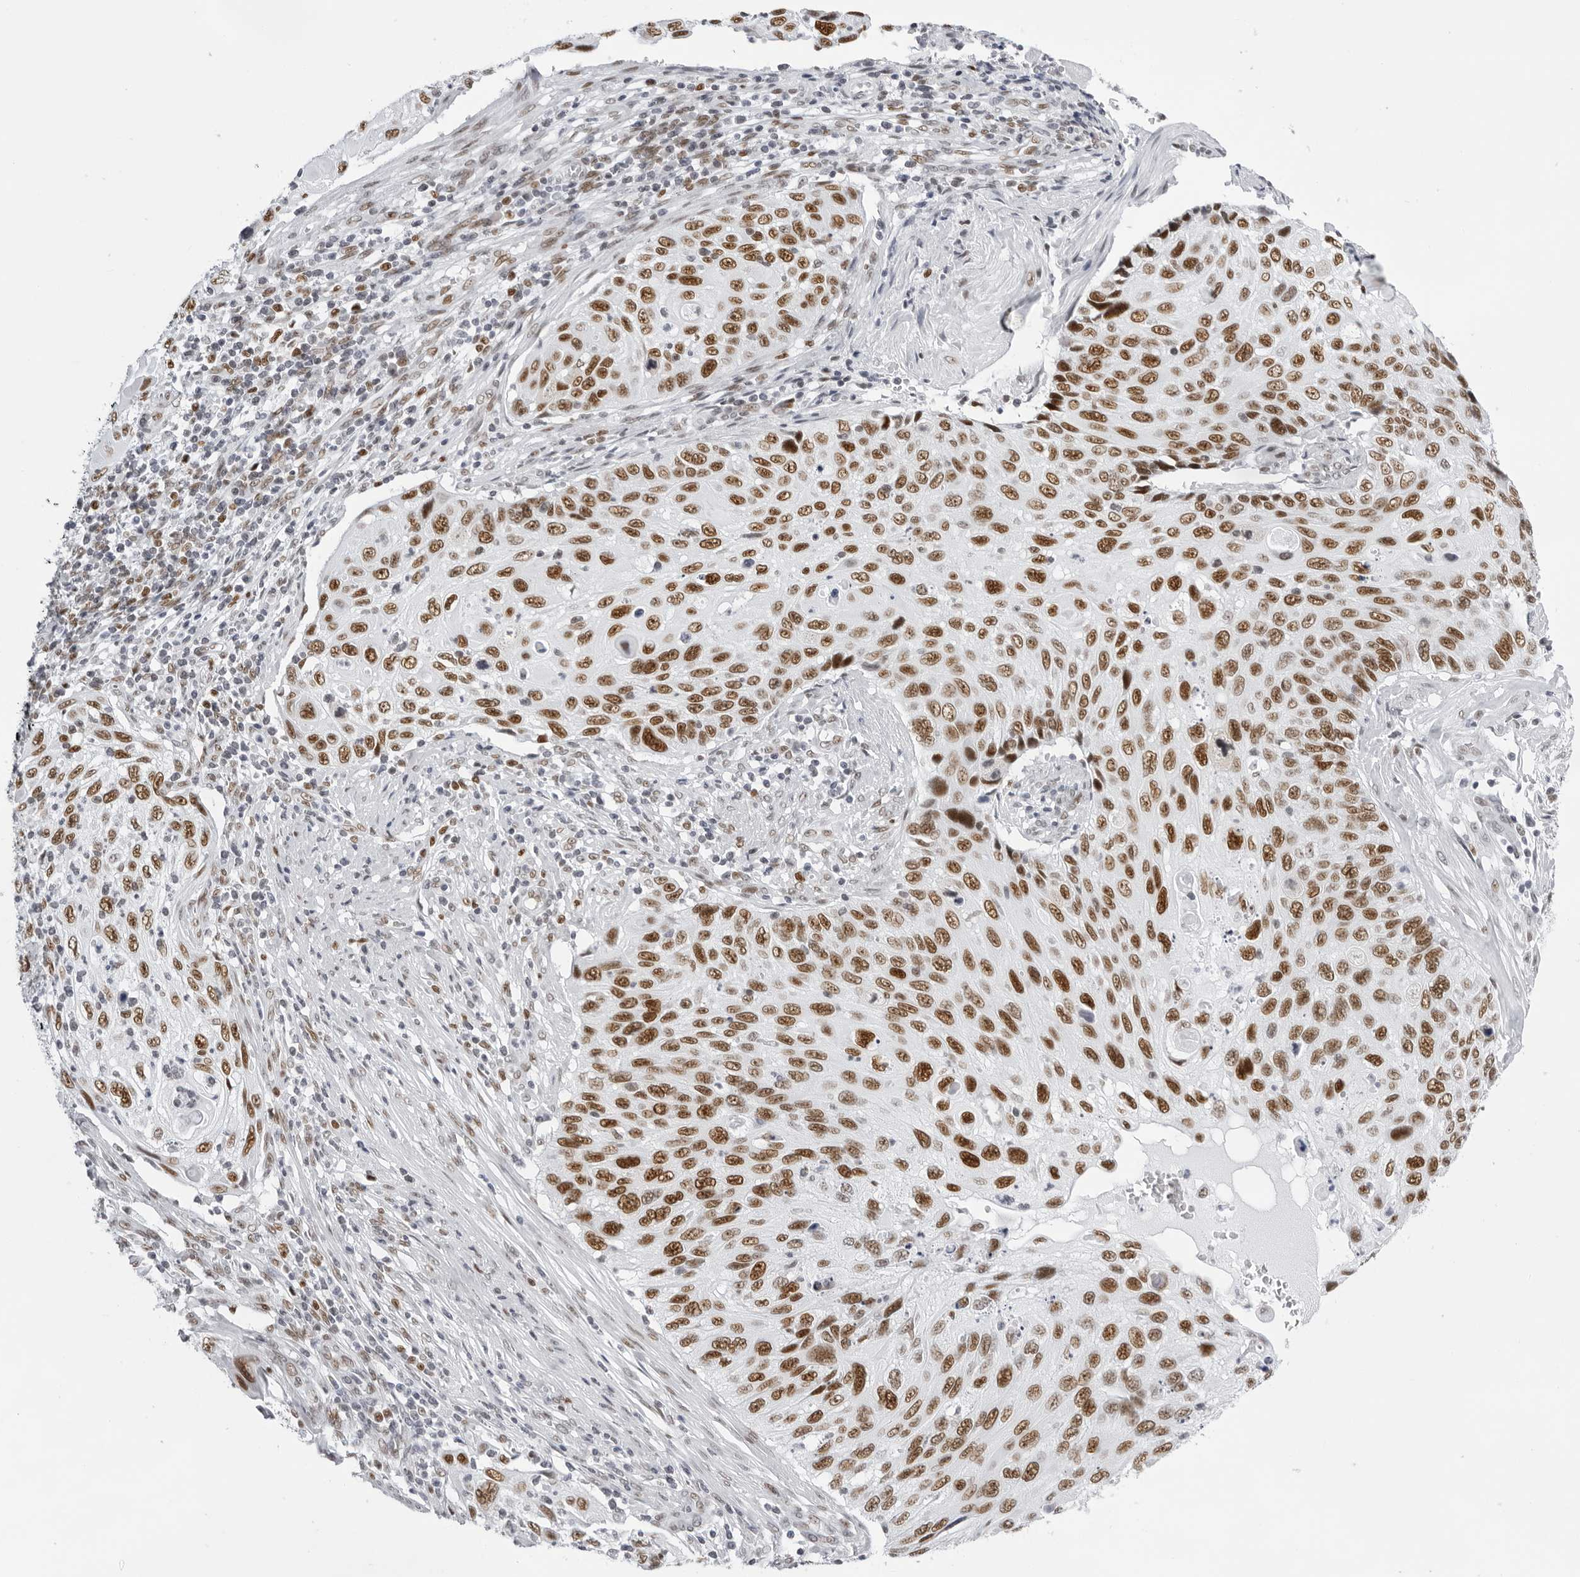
{"staining": {"intensity": "strong", "quantity": ">75%", "location": "nuclear"}, "tissue": "cervical cancer", "cell_type": "Tumor cells", "image_type": "cancer", "snomed": [{"axis": "morphology", "description": "Squamous cell carcinoma, NOS"}, {"axis": "topography", "description": "Cervix"}], "caption": "This is a micrograph of IHC staining of squamous cell carcinoma (cervical), which shows strong expression in the nuclear of tumor cells.", "gene": "IRF2BP2", "patient": {"sex": "female", "age": 70}}